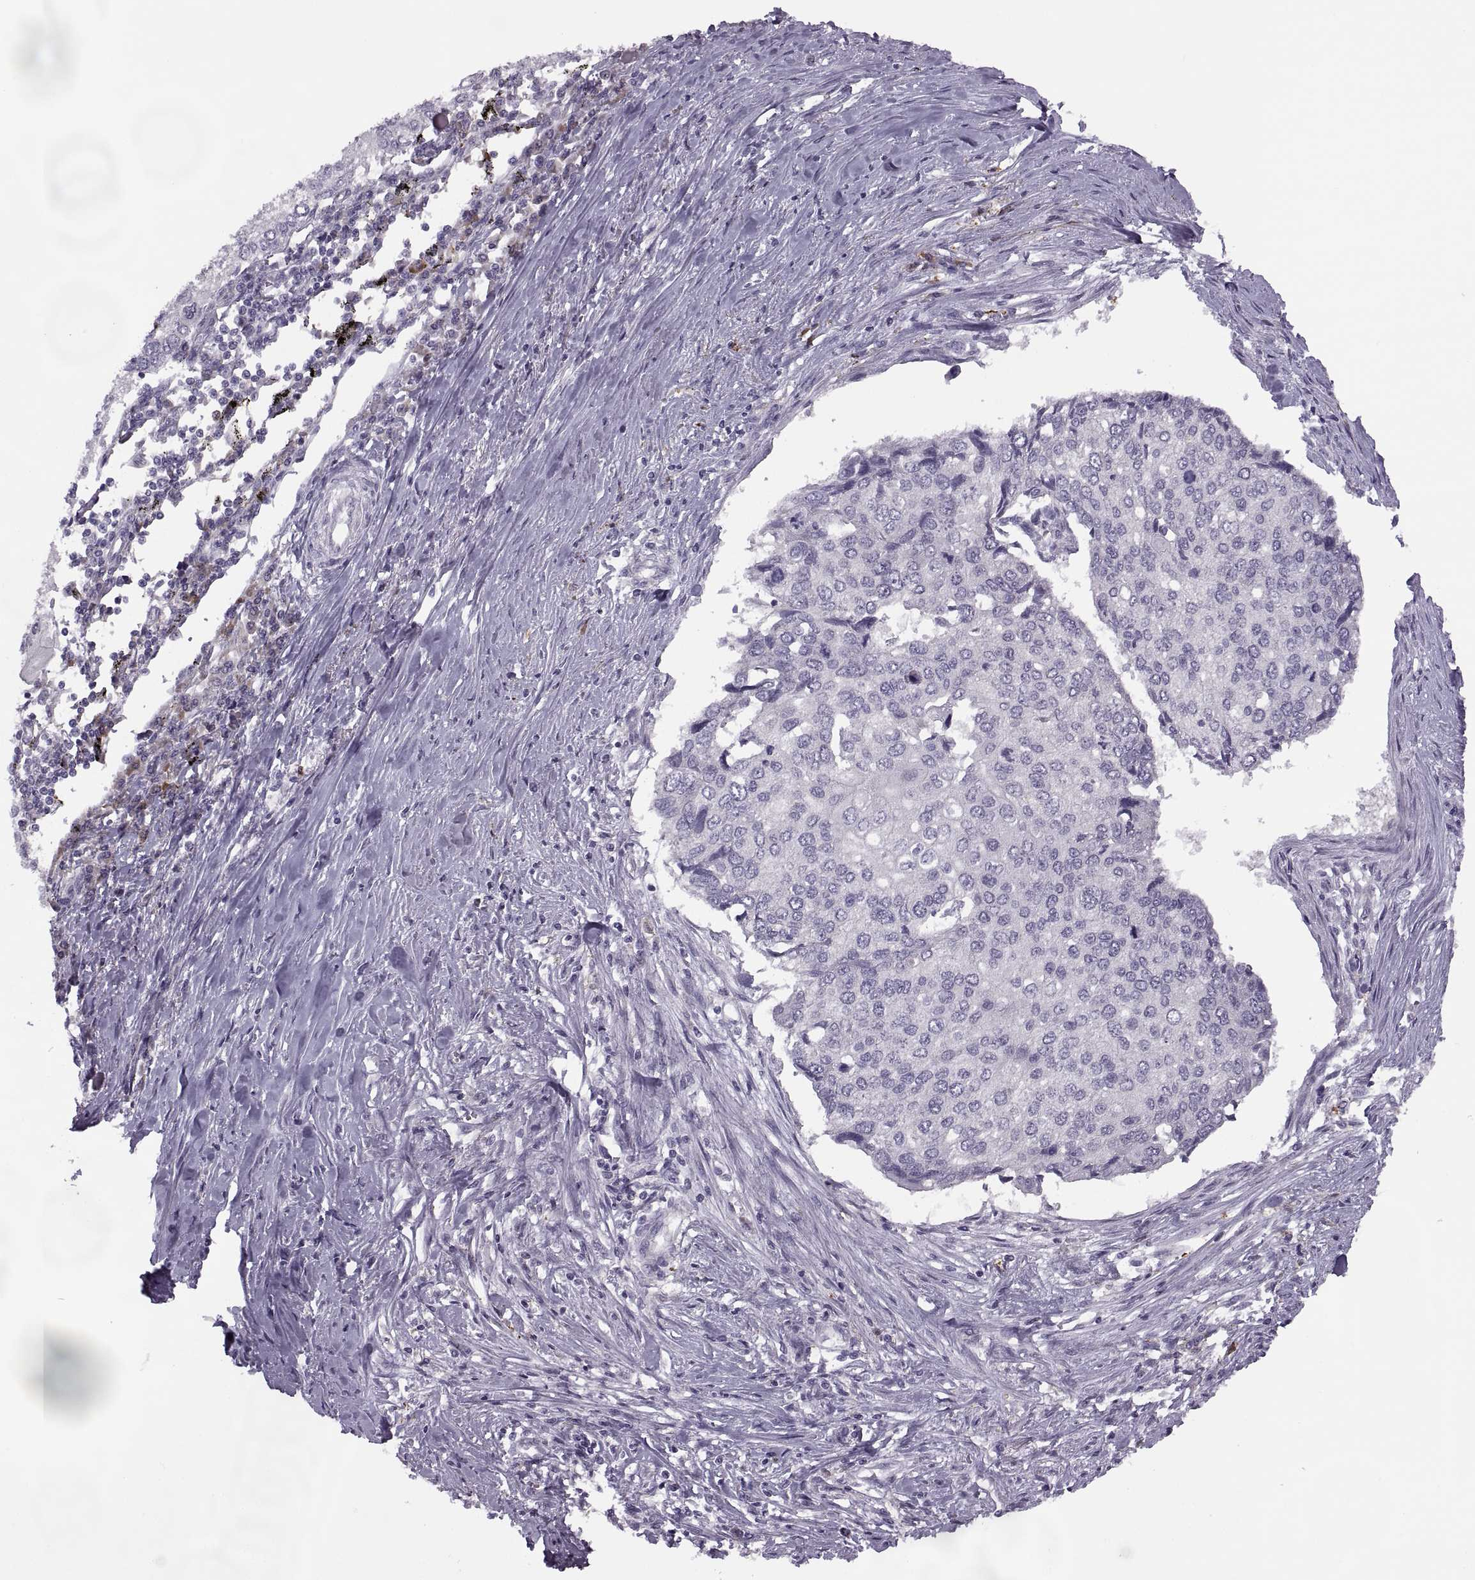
{"staining": {"intensity": "negative", "quantity": "none", "location": "none"}, "tissue": "lung cancer", "cell_type": "Tumor cells", "image_type": "cancer", "snomed": [{"axis": "morphology", "description": "Squamous cell carcinoma, NOS"}, {"axis": "morphology", "description": "Squamous cell carcinoma, metastatic, NOS"}, {"axis": "topography", "description": "Lung"}], "caption": "This is an immunohistochemistry (IHC) image of lung cancer. There is no expression in tumor cells.", "gene": "H2AP", "patient": {"sex": "male", "age": 63}}